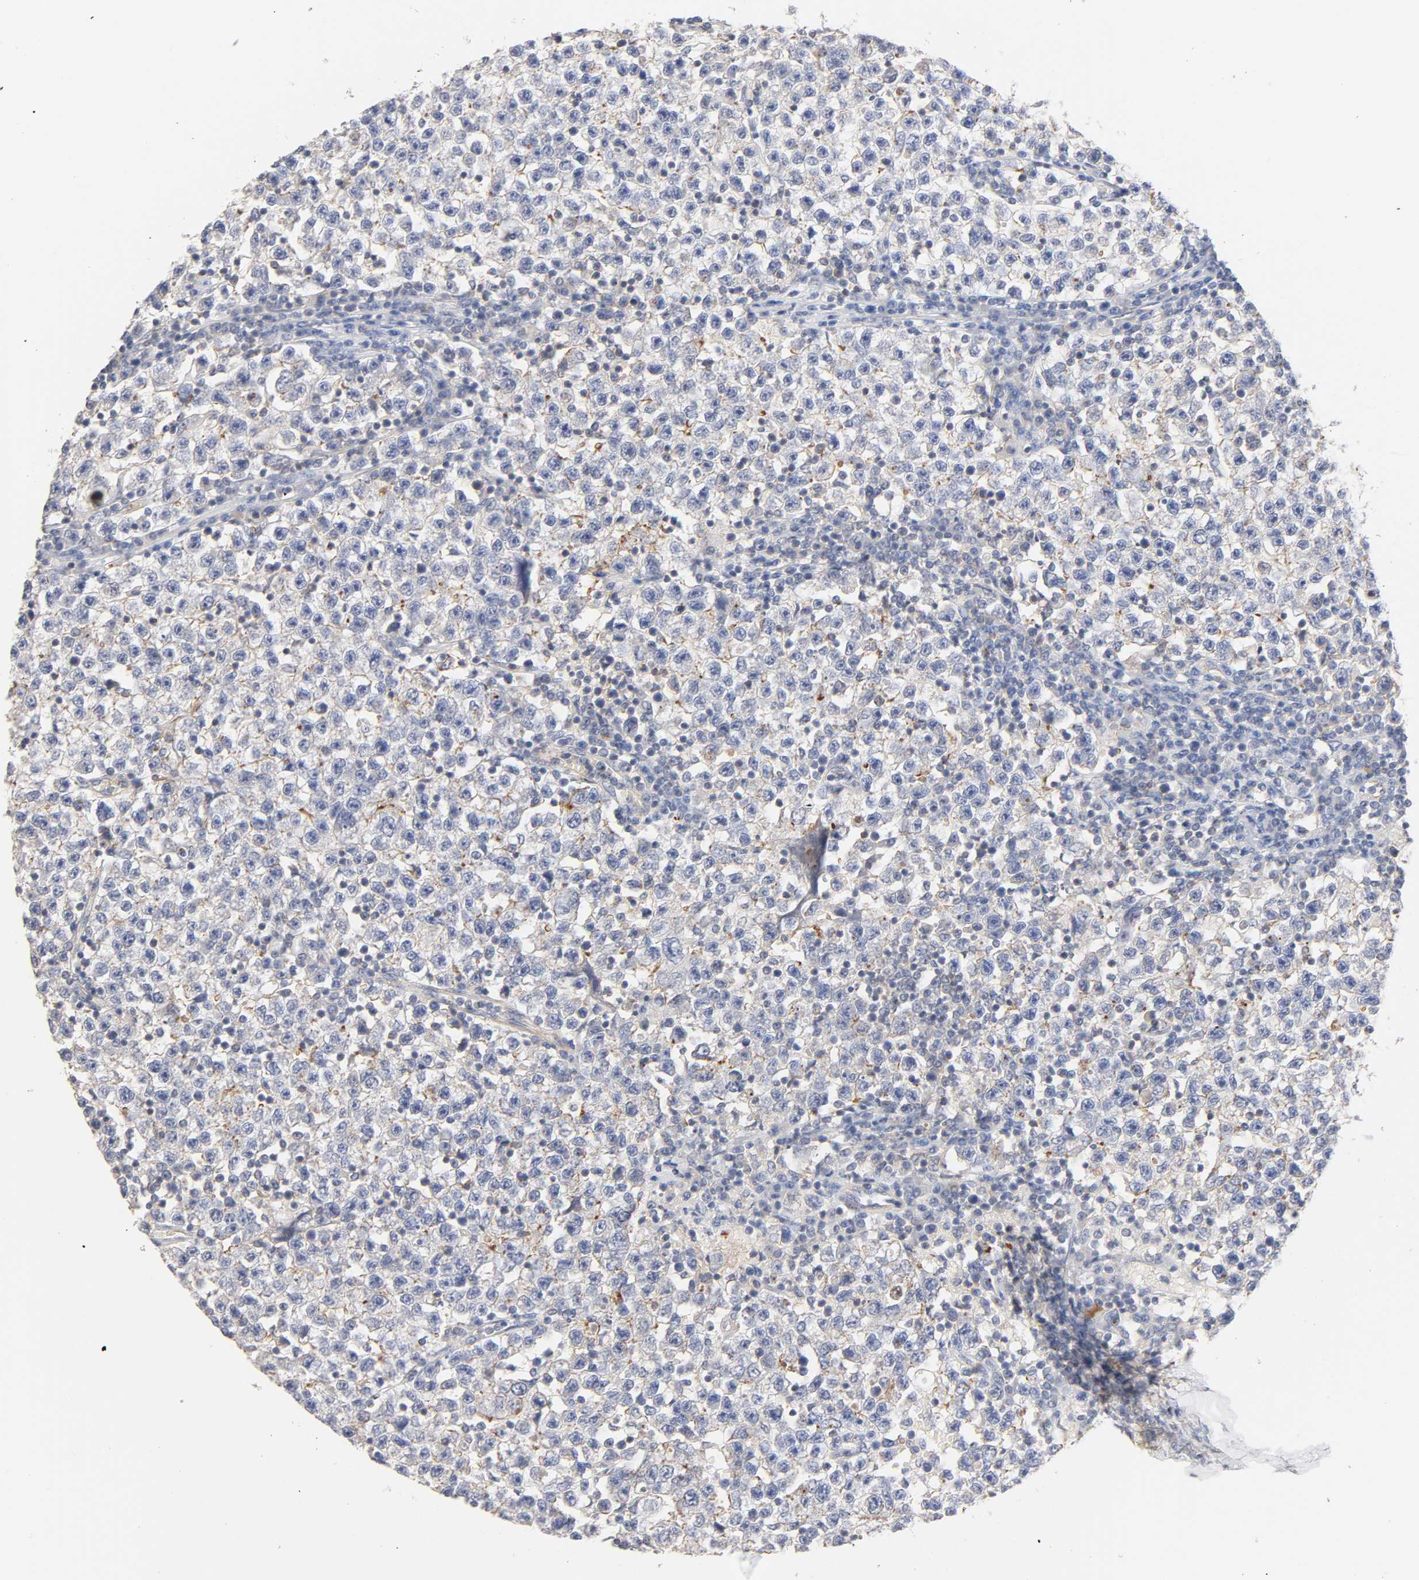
{"staining": {"intensity": "moderate", "quantity": ">75%", "location": "cytoplasmic/membranous"}, "tissue": "testis cancer", "cell_type": "Tumor cells", "image_type": "cancer", "snomed": [{"axis": "morphology", "description": "Seminoma, NOS"}, {"axis": "topography", "description": "Testis"}], "caption": "Immunohistochemistry (IHC) of testis cancer exhibits medium levels of moderate cytoplasmic/membranous expression in about >75% of tumor cells.", "gene": "STRN3", "patient": {"sex": "male", "age": 22}}